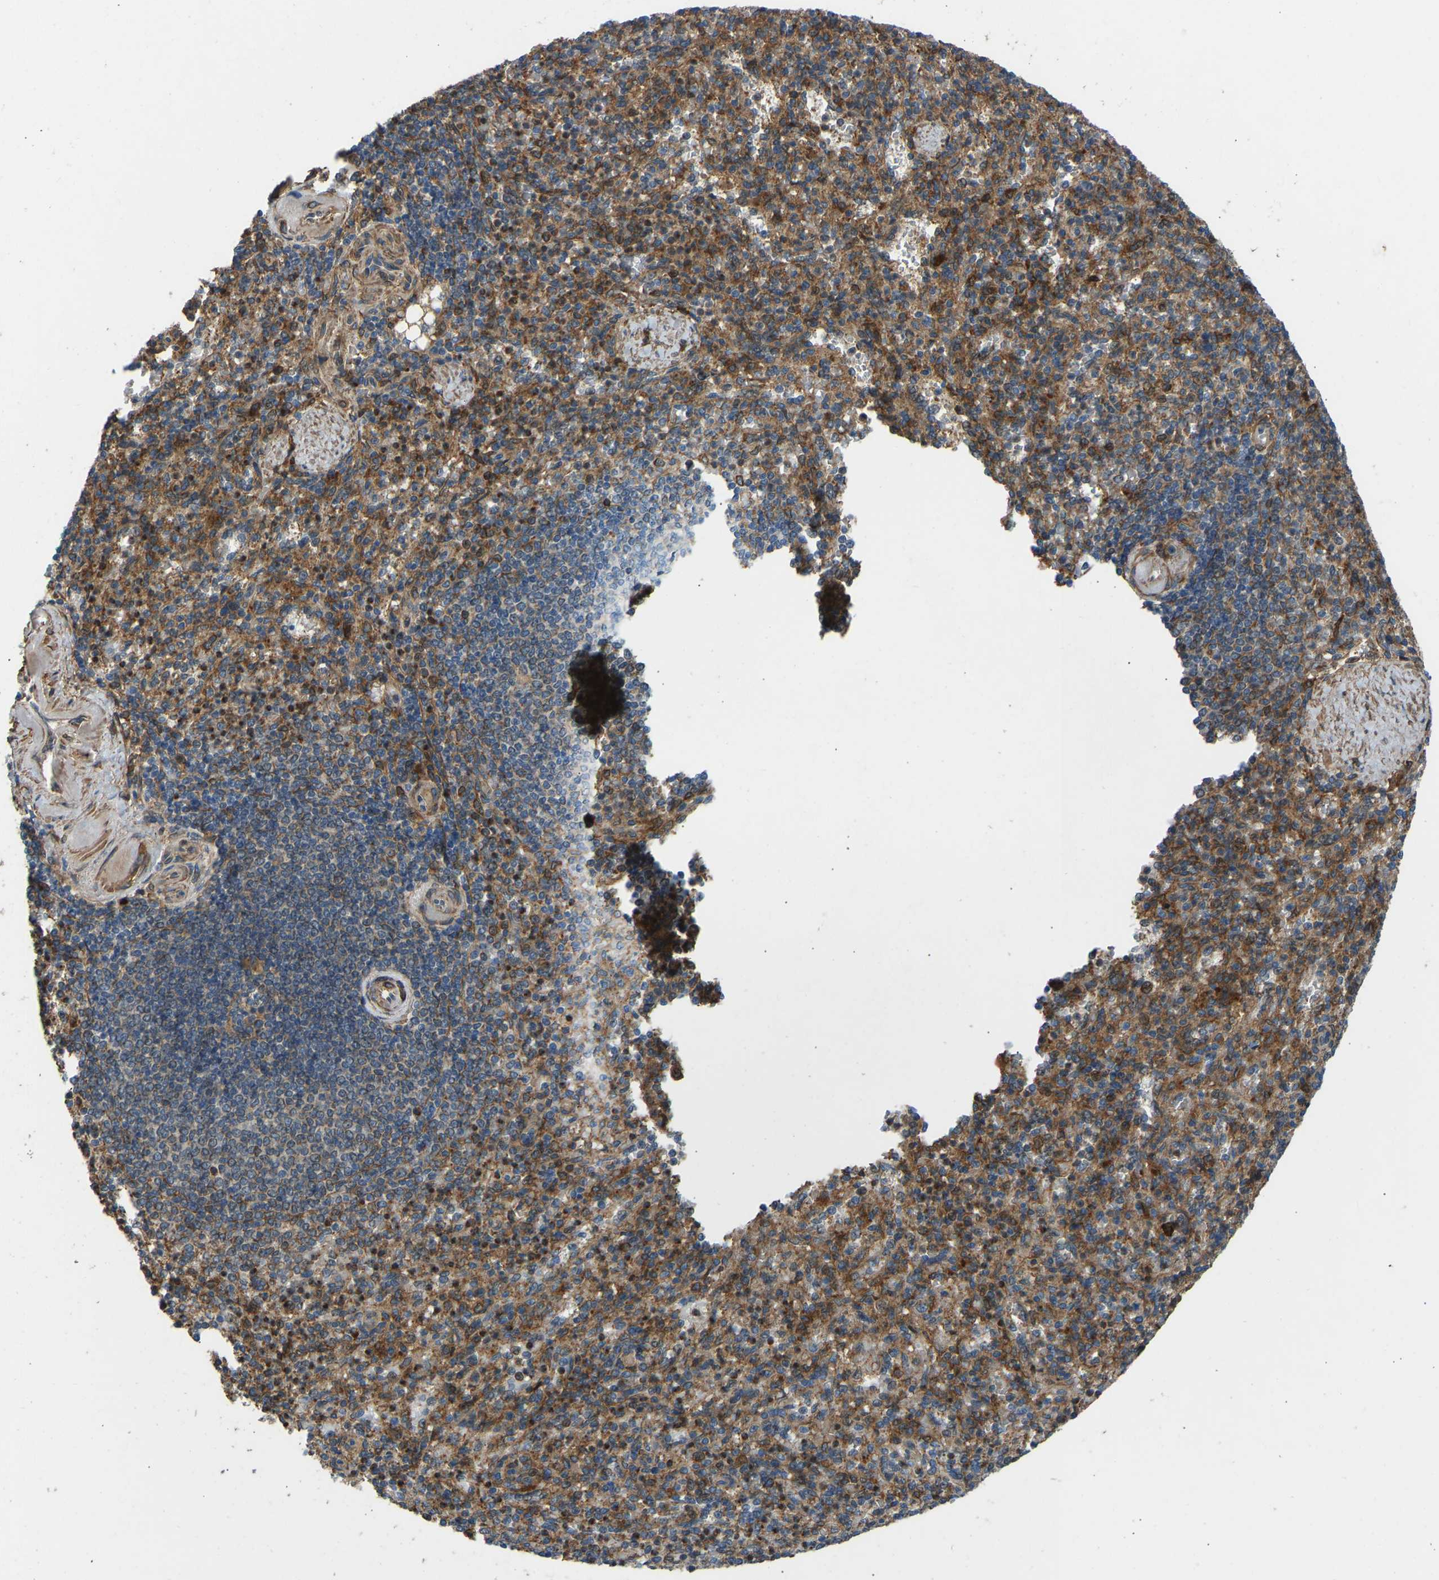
{"staining": {"intensity": "moderate", "quantity": ">75%", "location": "cytoplasmic/membranous"}, "tissue": "spleen", "cell_type": "Cells in red pulp", "image_type": "normal", "snomed": [{"axis": "morphology", "description": "Normal tissue, NOS"}, {"axis": "topography", "description": "Spleen"}], "caption": "High-magnification brightfield microscopy of unremarkable spleen stained with DAB (3,3'-diaminobenzidine) (brown) and counterstained with hematoxylin (blue). cells in red pulp exhibit moderate cytoplasmic/membranous positivity is present in about>75% of cells.", "gene": "OS9", "patient": {"sex": "female", "age": 74}}